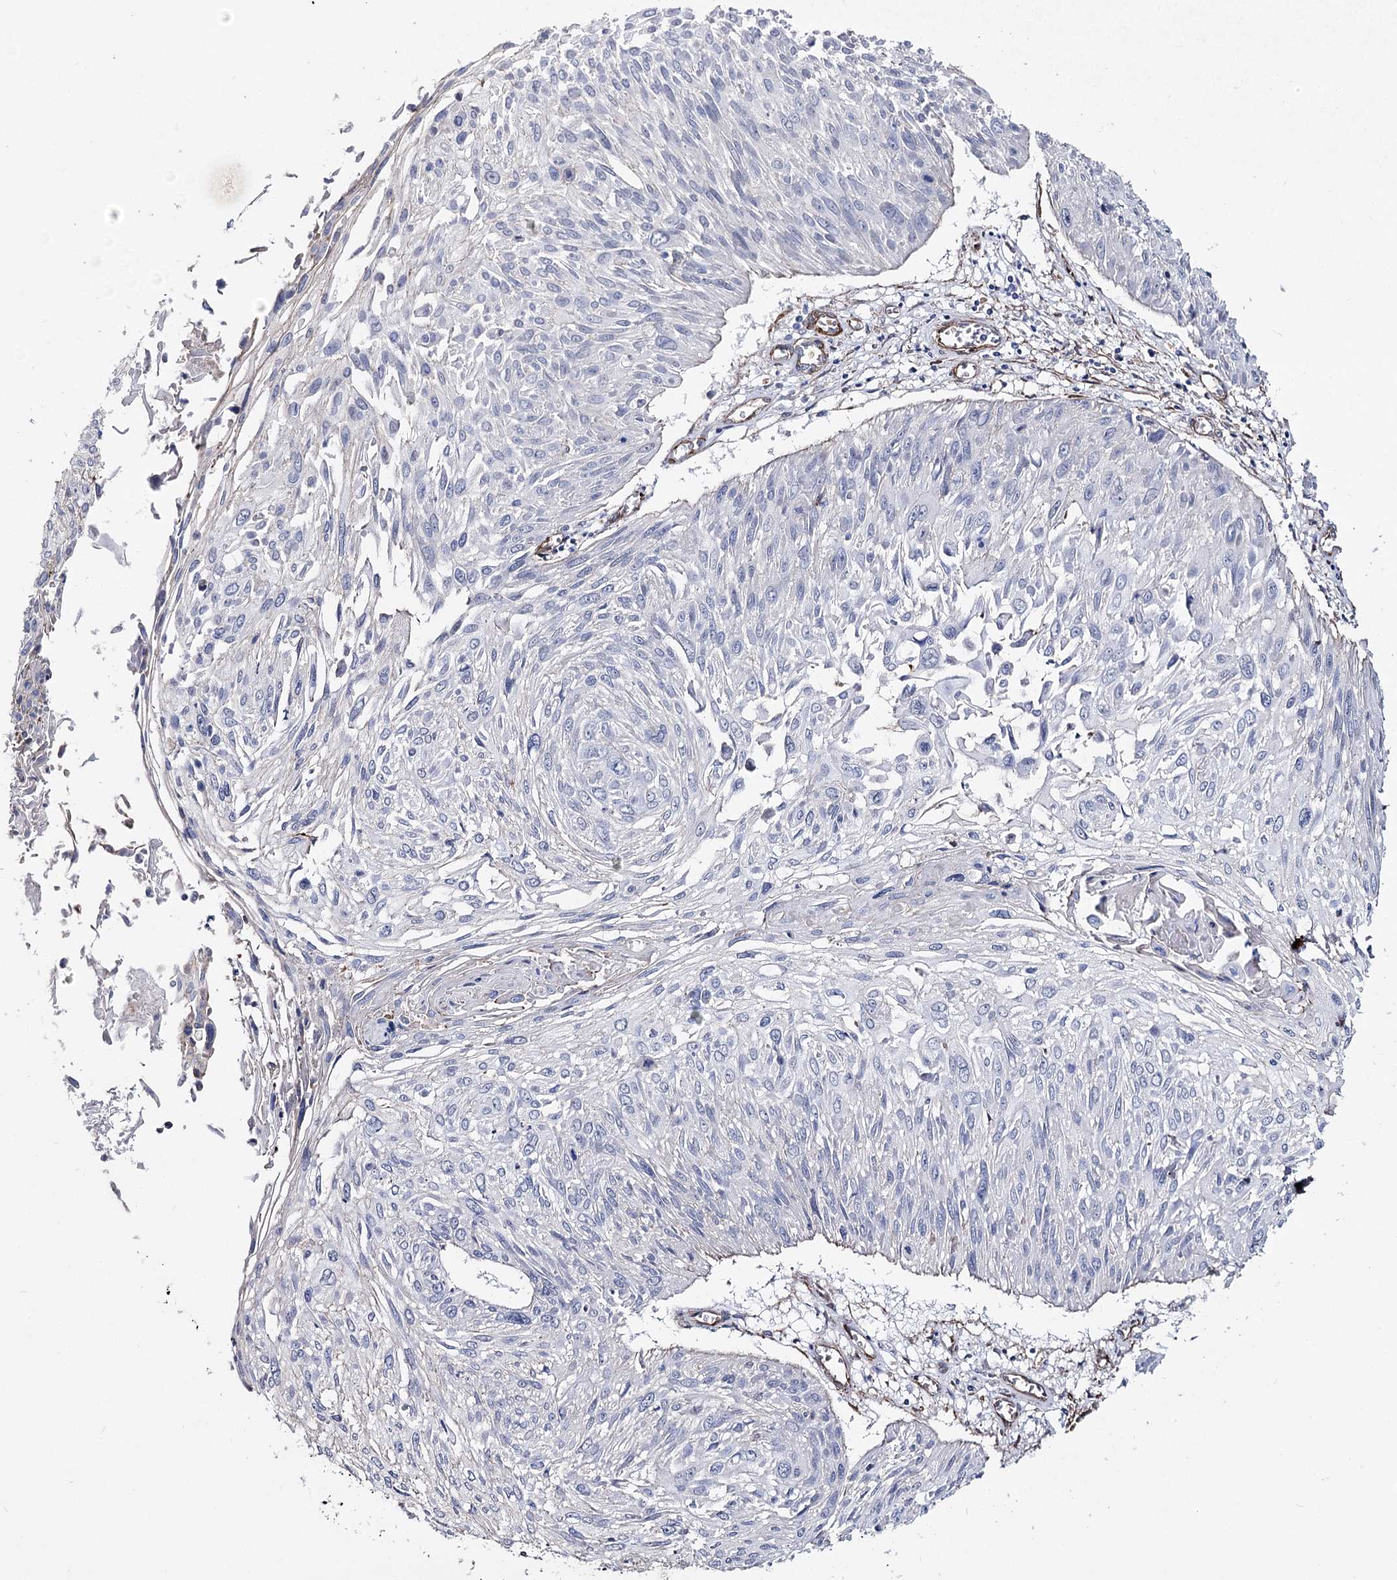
{"staining": {"intensity": "negative", "quantity": "none", "location": "none"}, "tissue": "cervical cancer", "cell_type": "Tumor cells", "image_type": "cancer", "snomed": [{"axis": "morphology", "description": "Squamous cell carcinoma, NOS"}, {"axis": "topography", "description": "Cervix"}], "caption": "This is an immunohistochemistry photomicrograph of human cervical cancer. There is no staining in tumor cells.", "gene": "ARHGAP20", "patient": {"sex": "female", "age": 51}}